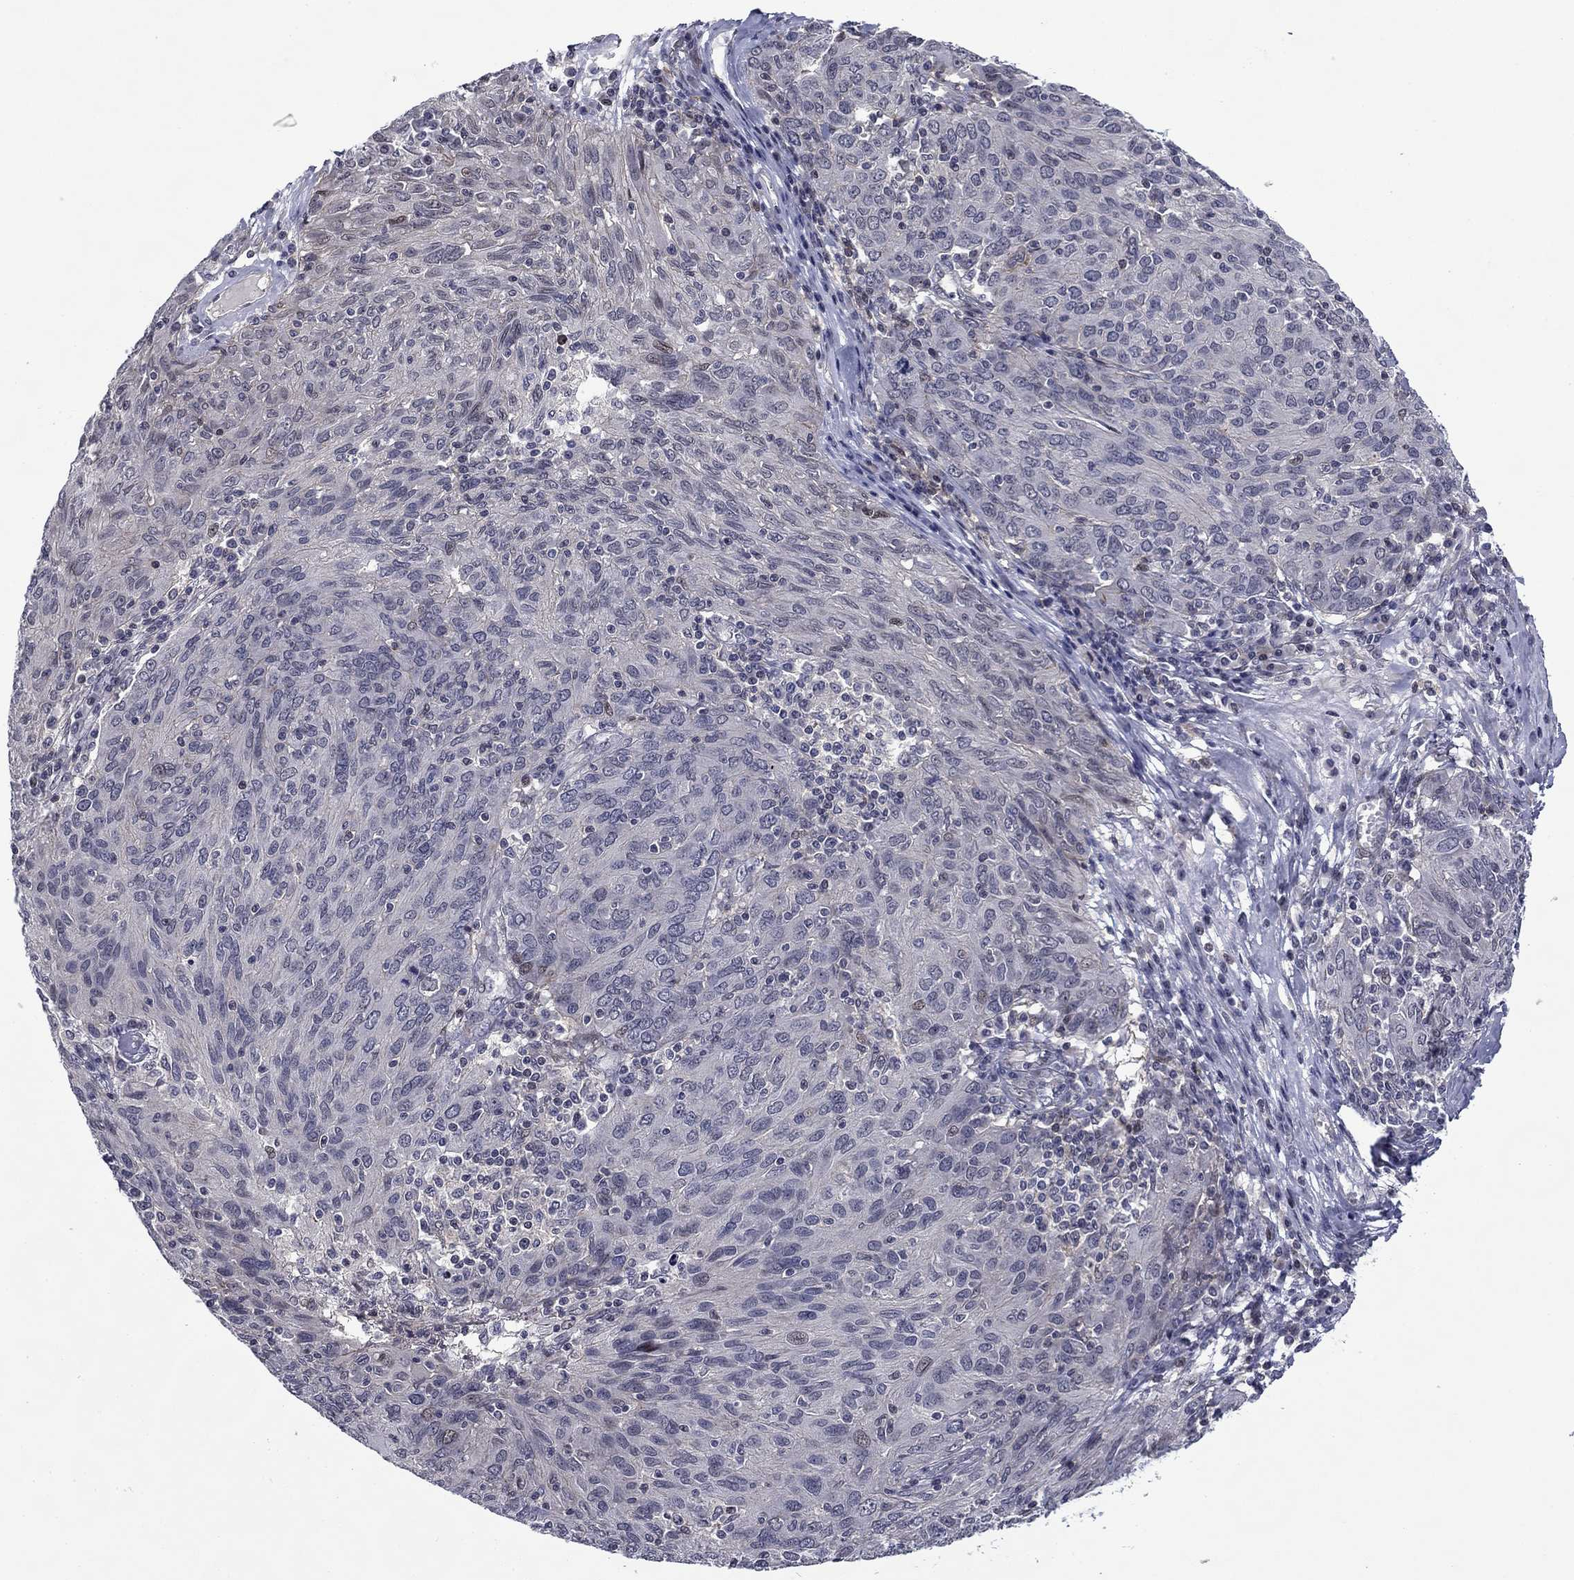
{"staining": {"intensity": "negative", "quantity": "none", "location": "none"}, "tissue": "ovarian cancer", "cell_type": "Tumor cells", "image_type": "cancer", "snomed": [{"axis": "morphology", "description": "Carcinoma, endometroid"}, {"axis": "topography", "description": "Ovary"}], "caption": "Micrograph shows no significant protein expression in tumor cells of ovarian cancer.", "gene": "B3GAT1", "patient": {"sex": "female", "age": 50}}